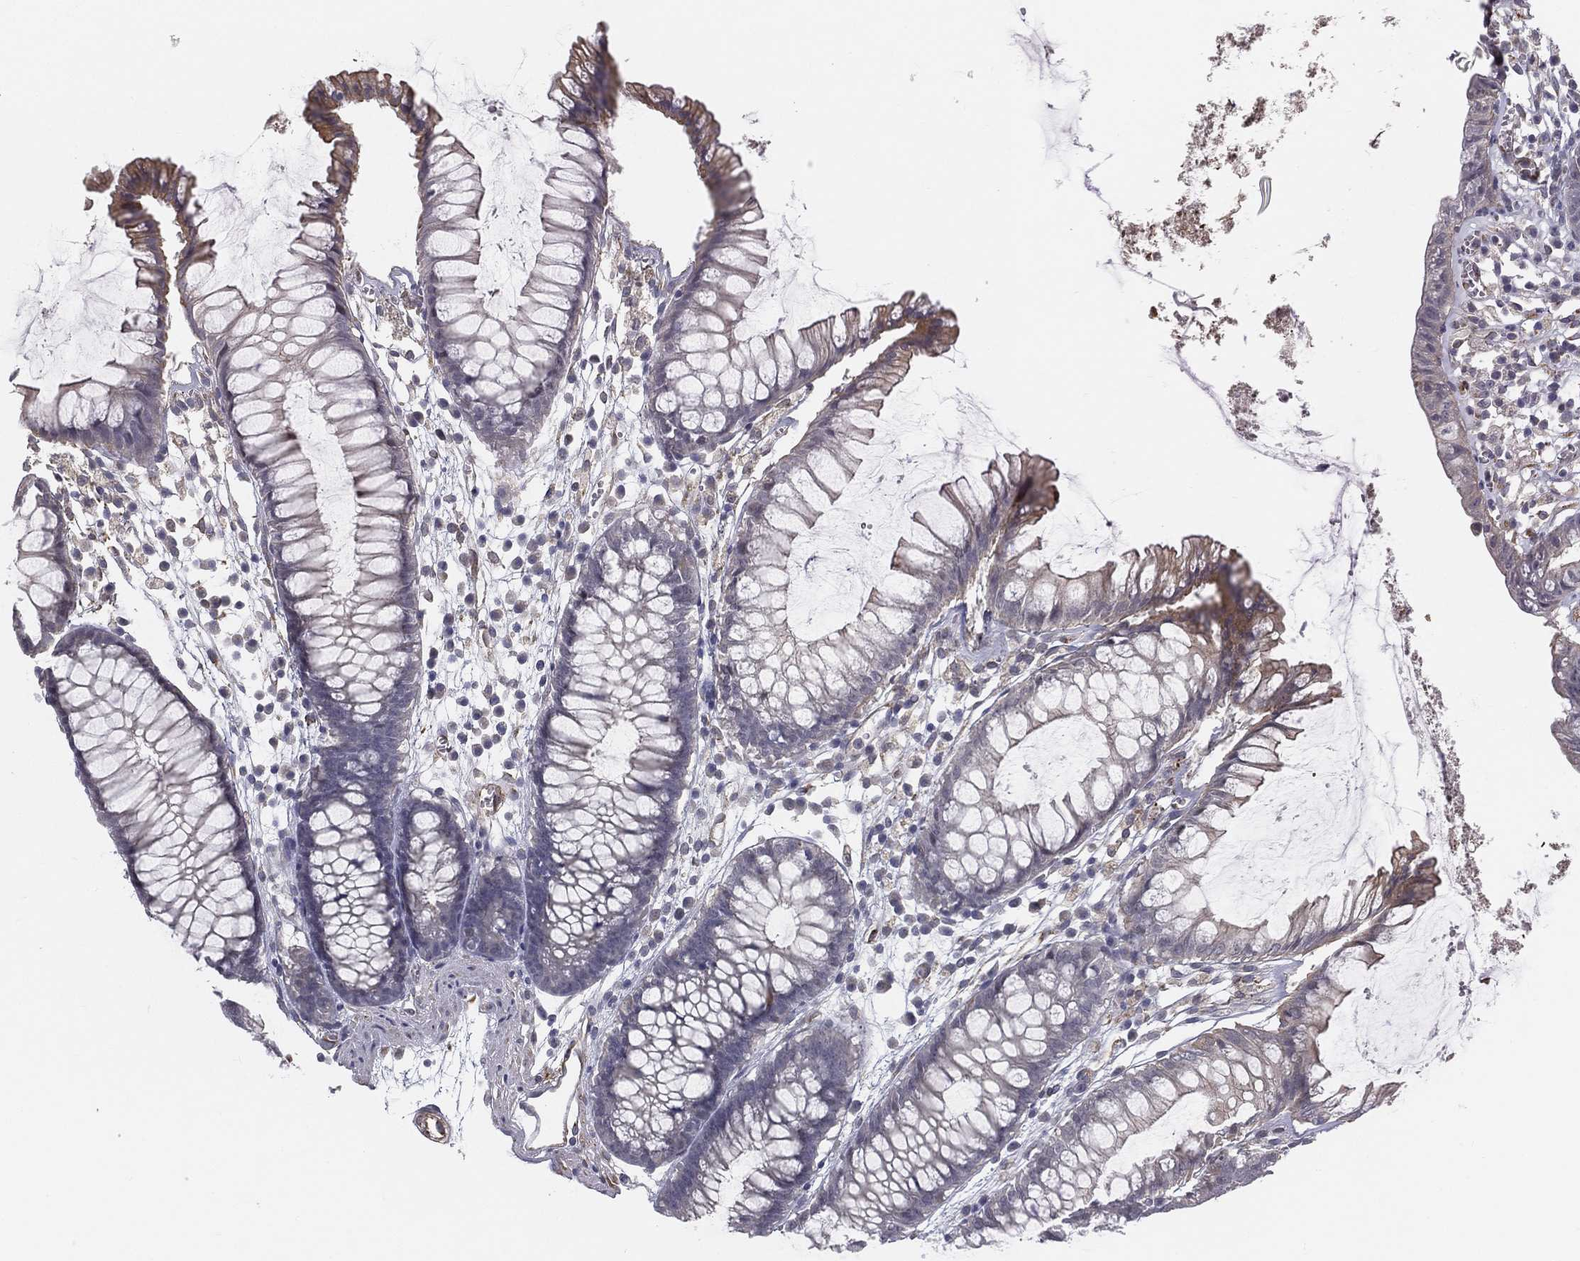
{"staining": {"intensity": "moderate", "quantity": ">75%", "location": "cytoplasmic/membranous"}, "tissue": "colon", "cell_type": "Endothelial cells", "image_type": "normal", "snomed": [{"axis": "morphology", "description": "Normal tissue, NOS"}, {"axis": "morphology", "description": "Adenocarcinoma, NOS"}, {"axis": "topography", "description": "Colon"}], "caption": "Approximately >75% of endothelial cells in benign colon demonstrate moderate cytoplasmic/membranous protein expression as visualized by brown immunohistochemical staining.", "gene": "LRRC56", "patient": {"sex": "male", "age": 65}}